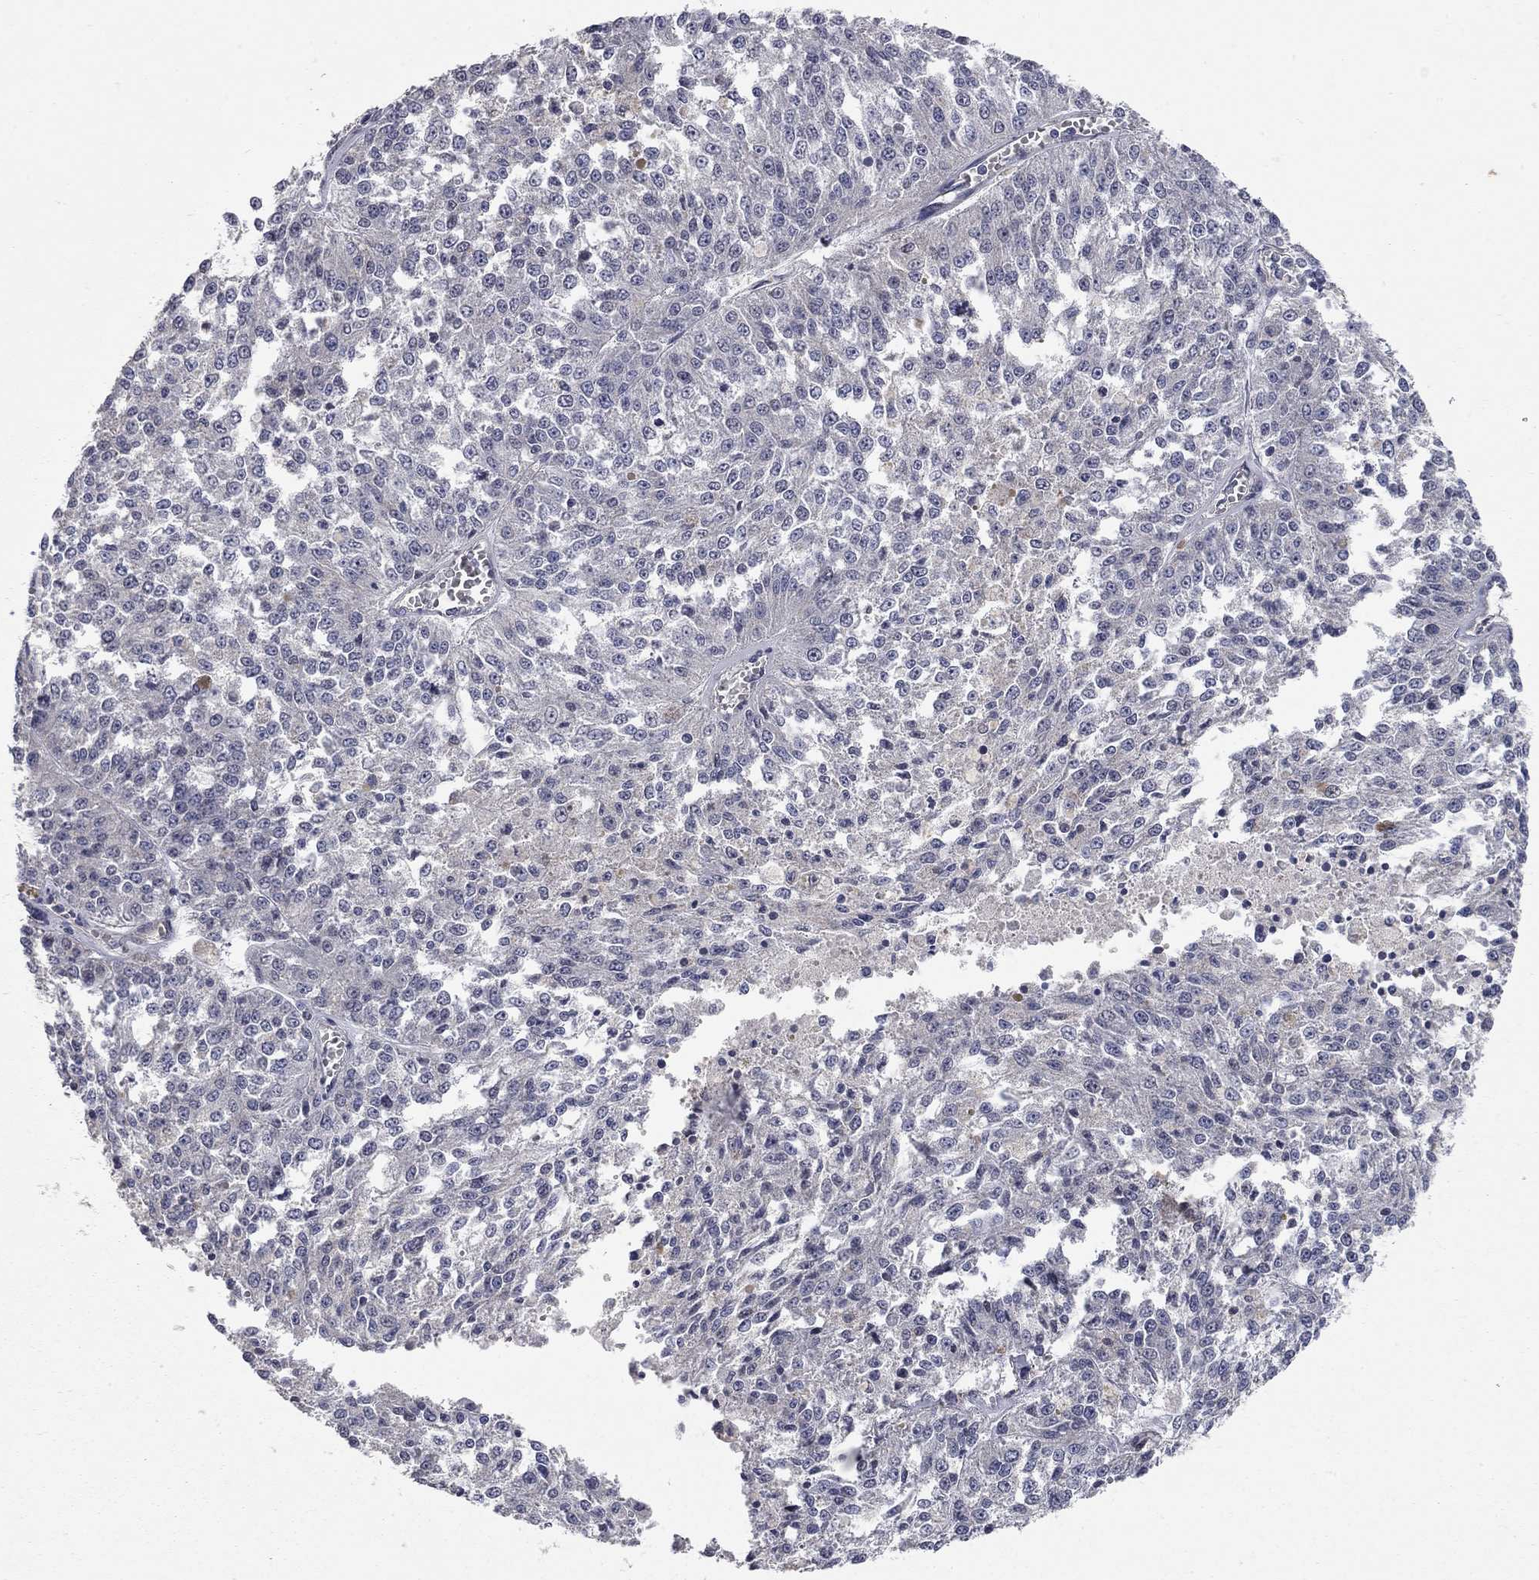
{"staining": {"intensity": "negative", "quantity": "none", "location": "none"}, "tissue": "melanoma", "cell_type": "Tumor cells", "image_type": "cancer", "snomed": [{"axis": "morphology", "description": "Malignant melanoma, Metastatic site"}, {"axis": "topography", "description": "Lymph node"}], "caption": "Photomicrograph shows no protein staining in tumor cells of melanoma tissue.", "gene": "WASF3", "patient": {"sex": "female", "age": 64}}